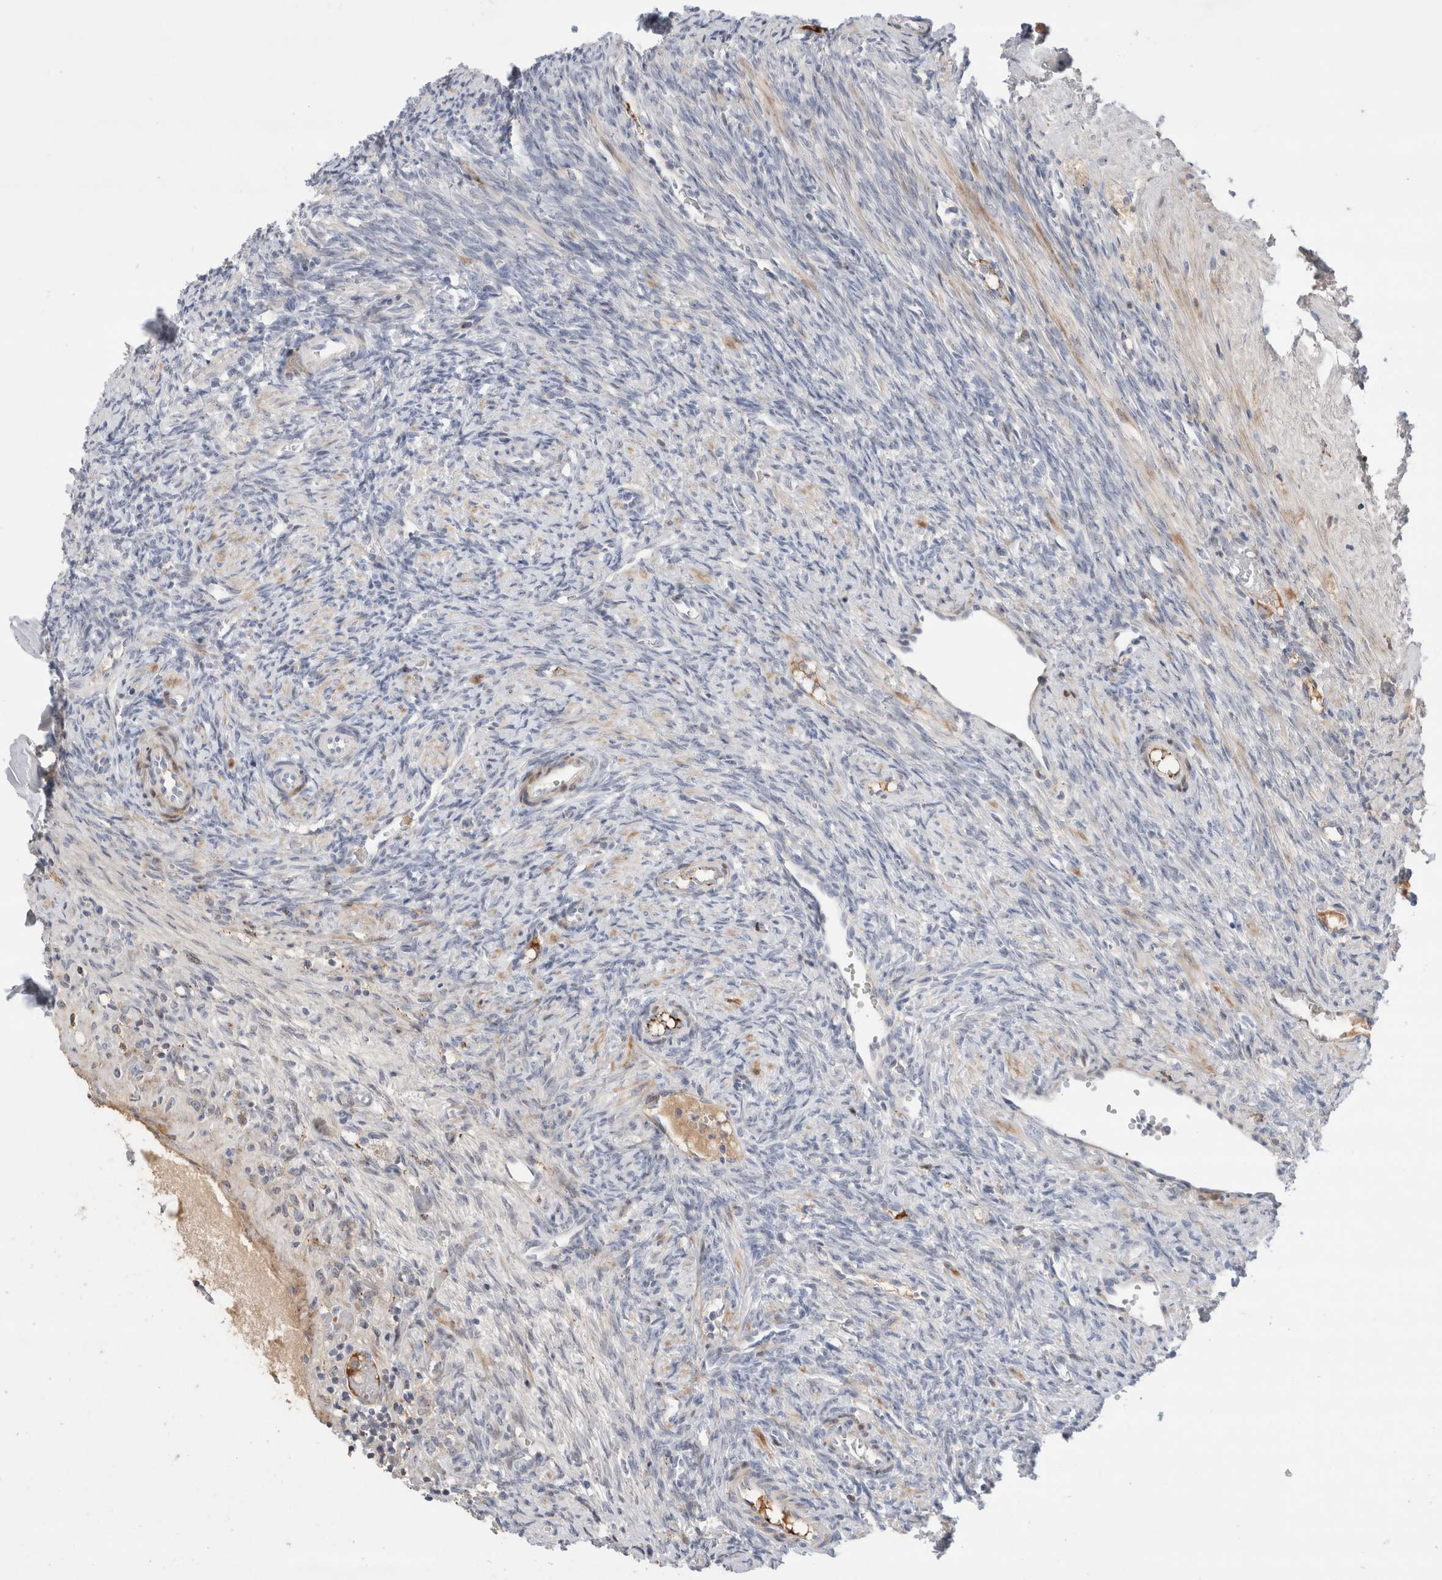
{"staining": {"intensity": "moderate", "quantity": ">75%", "location": "cytoplasmic/membranous"}, "tissue": "ovary", "cell_type": "Follicle cells", "image_type": "normal", "snomed": [{"axis": "morphology", "description": "Normal tissue, NOS"}, {"axis": "topography", "description": "Ovary"}], "caption": "IHC staining of normal ovary, which displays medium levels of moderate cytoplasmic/membranous staining in approximately >75% of follicle cells indicating moderate cytoplasmic/membranous protein positivity. The staining was performed using DAB (3,3'-diaminobenzidine) (brown) for protein detection and nuclei were counterstained in hematoxylin (blue).", "gene": "ECHDC2", "patient": {"sex": "female", "age": 41}}